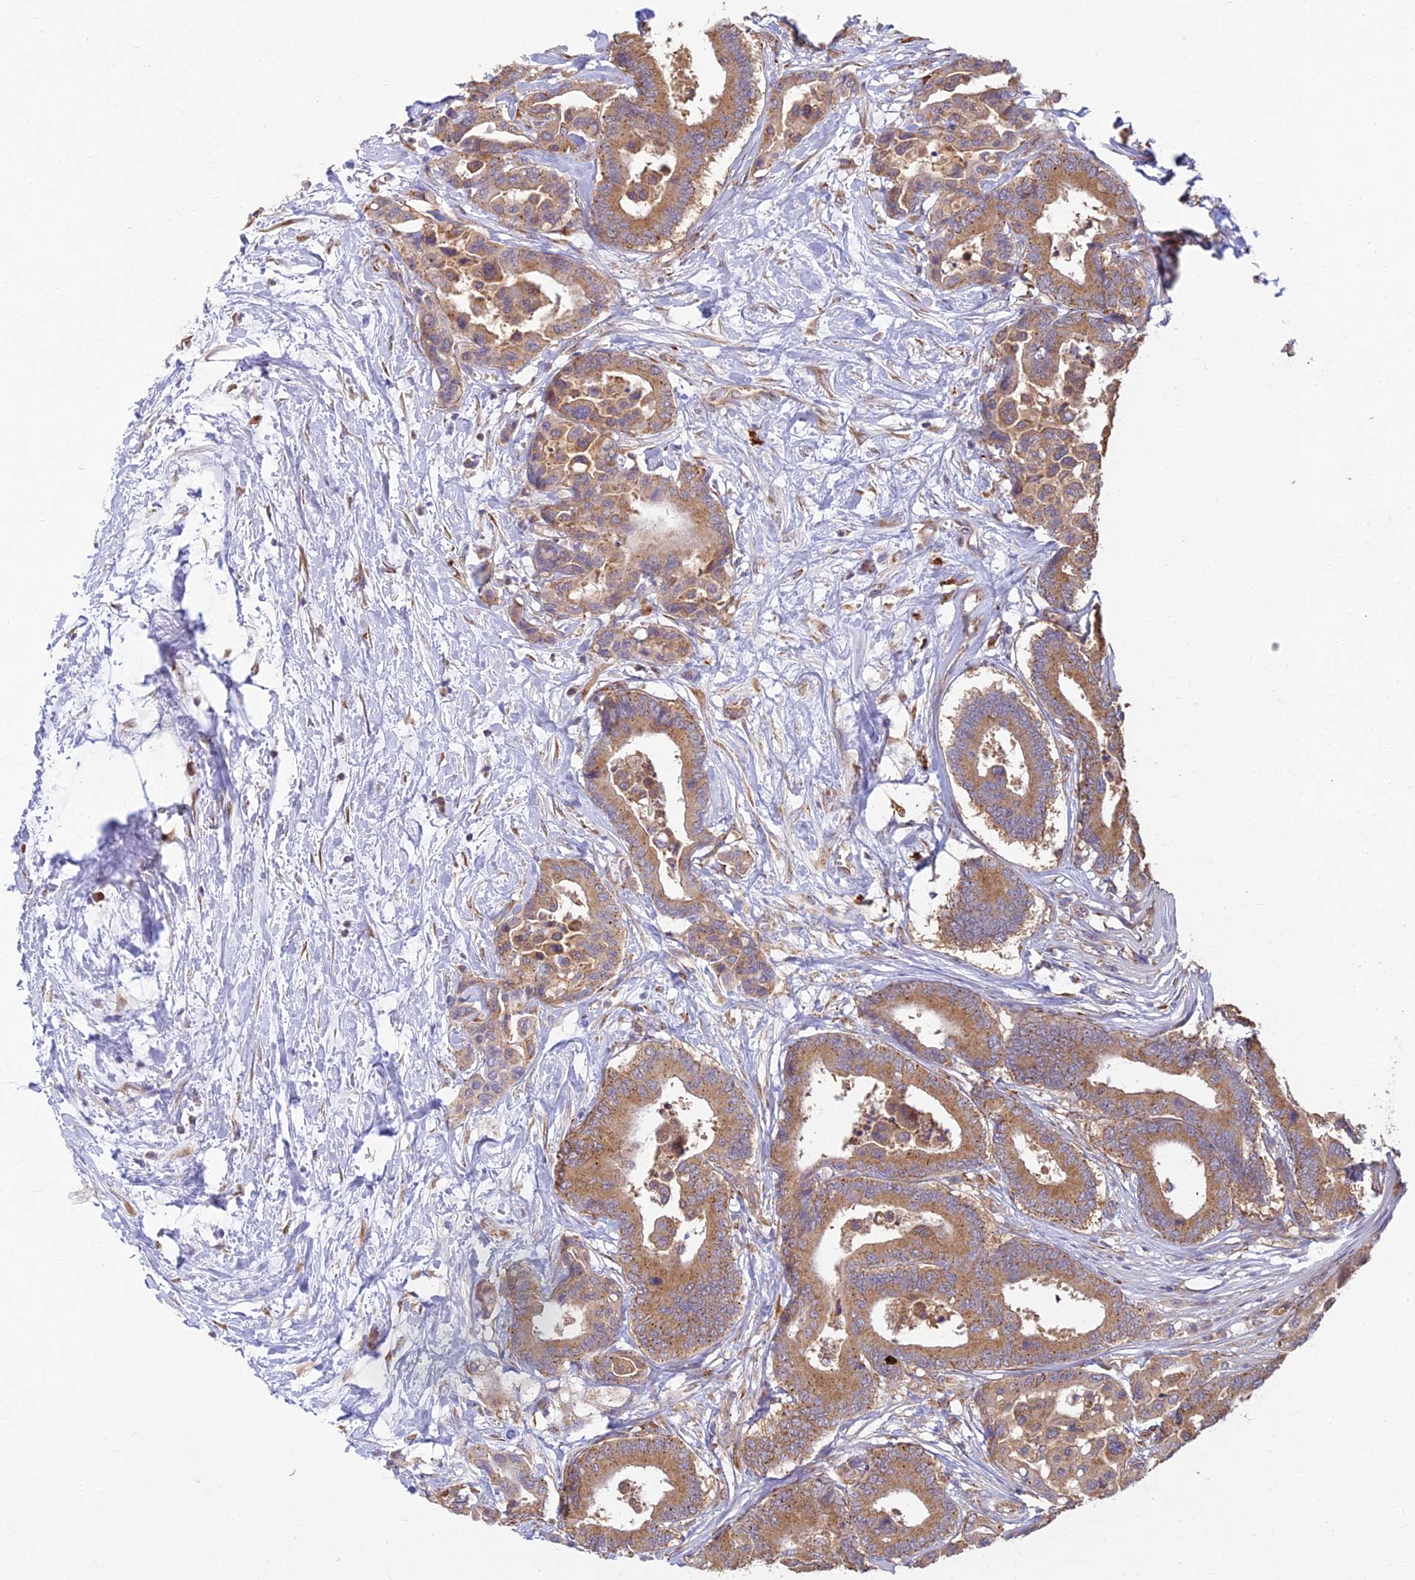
{"staining": {"intensity": "moderate", "quantity": ">75%", "location": "cytoplasmic/membranous"}, "tissue": "colorectal cancer", "cell_type": "Tumor cells", "image_type": "cancer", "snomed": [{"axis": "morphology", "description": "Normal tissue, NOS"}, {"axis": "morphology", "description": "Adenocarcinoma, NOS"}, {"axis": "topography", "description": "Colon"}], "caption": "DAB (3,3'-diaminobenzidine) immunohistochemical staining of human adenocarcinoma (colorectal) shows moderate cytoplasmic/membranous protein expression in approximately >75% of tumor cells.", "gene": "NXNL2", "patient": {"sex": "male", "age": 82}}